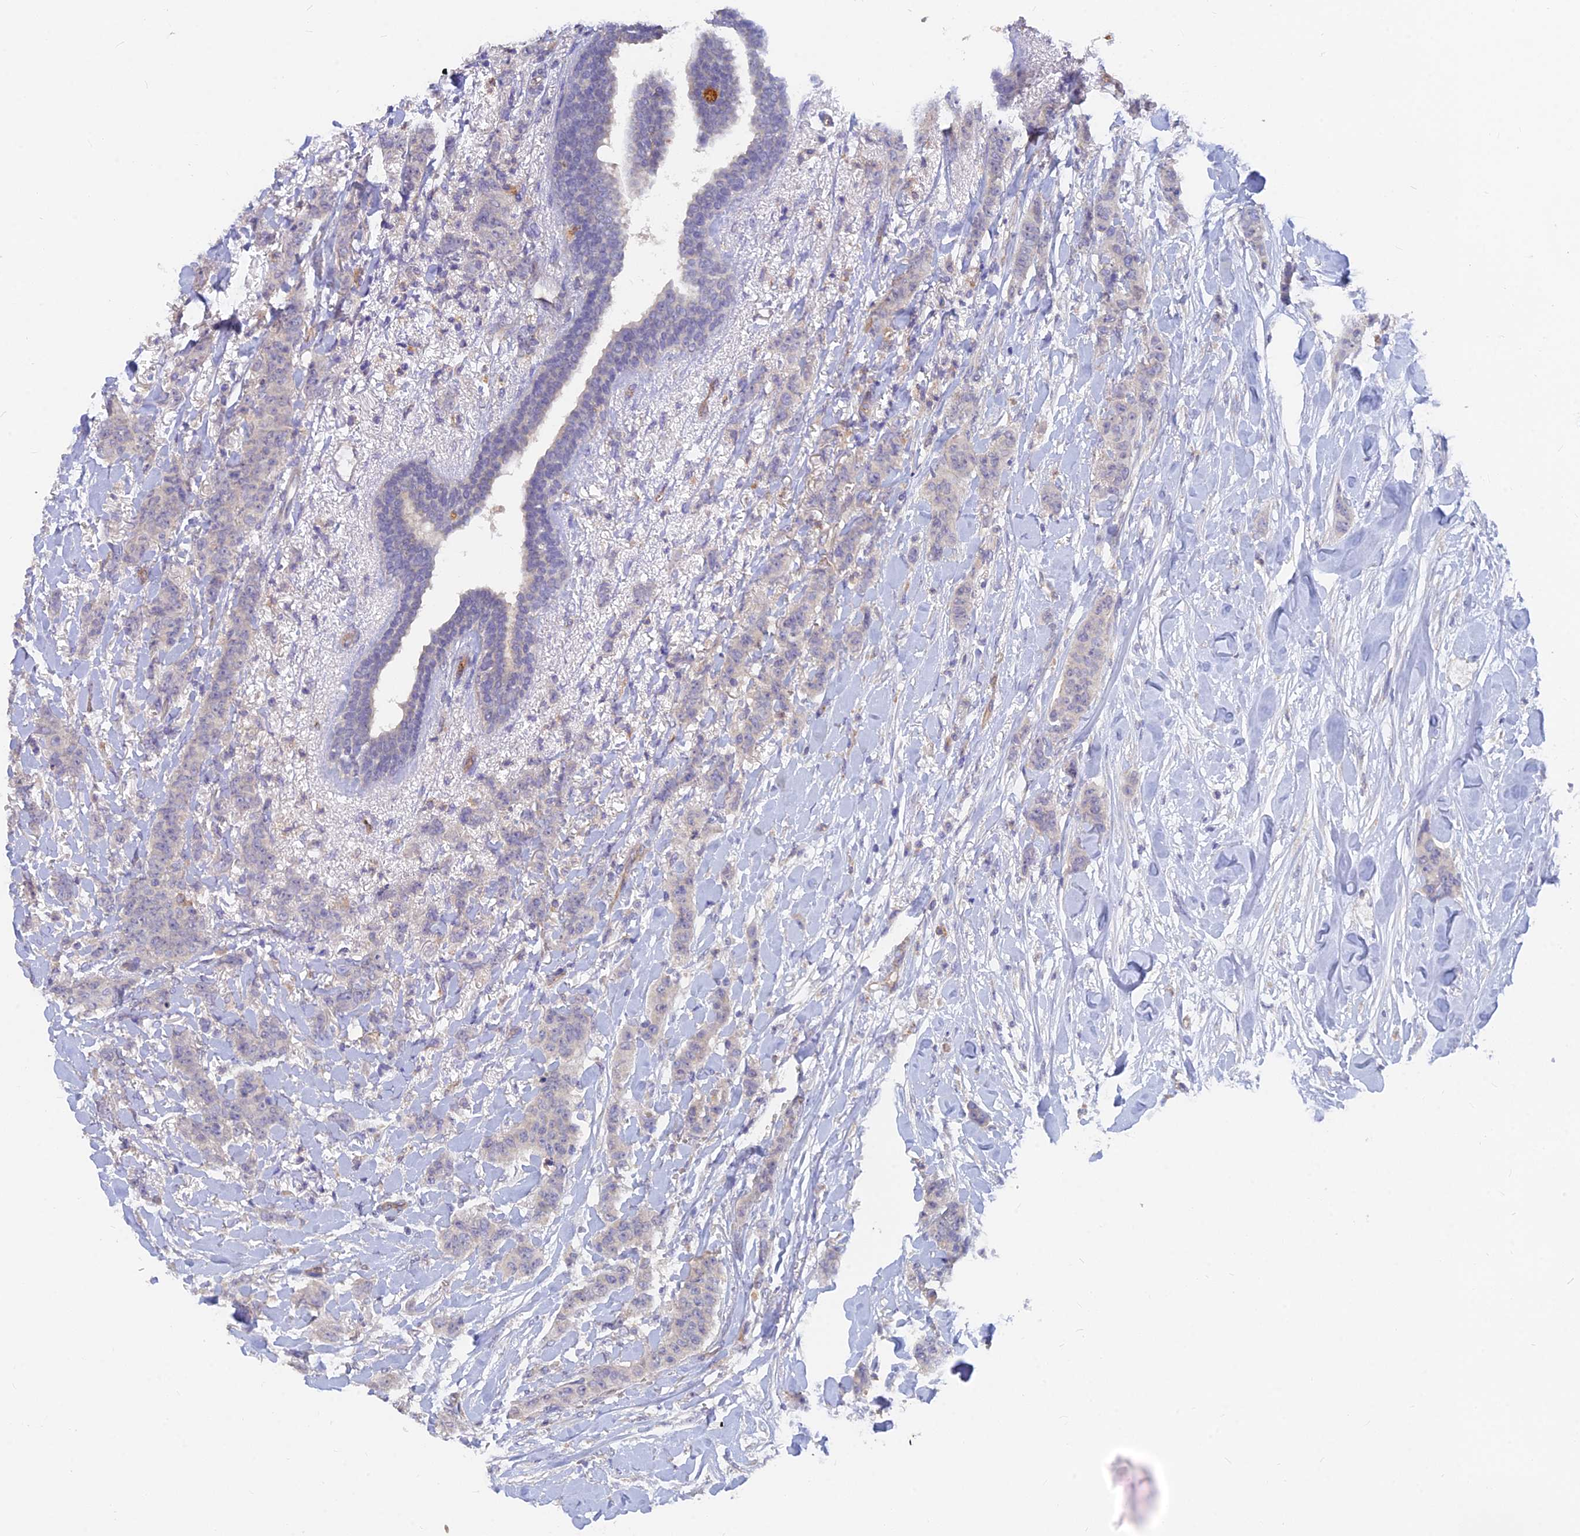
{"staining": {"intensity": "negative", "quantity": "none", "location": "none"}, "tissue": "breast cancer", "cell_type": "Tumor cells", "image_type": "cancer", "snomed": [{"axis": "morphology", "description": "Duct carcinoma"}, {"axis": "topography", "description": "Breast"}], "caption": "An image of breast invasive ductal carcinoma stained for a protein displays no brown staining in tumor cells. Brightfield microscopy of immunohistochemistry (IHC) stained with DAB (3,3'-diaminobenzidine) (brown) and hematoxylin (blue), captured at high magnification.", "gene": "ARRDC1", "patient": {"sex": "female", "age": 40}}